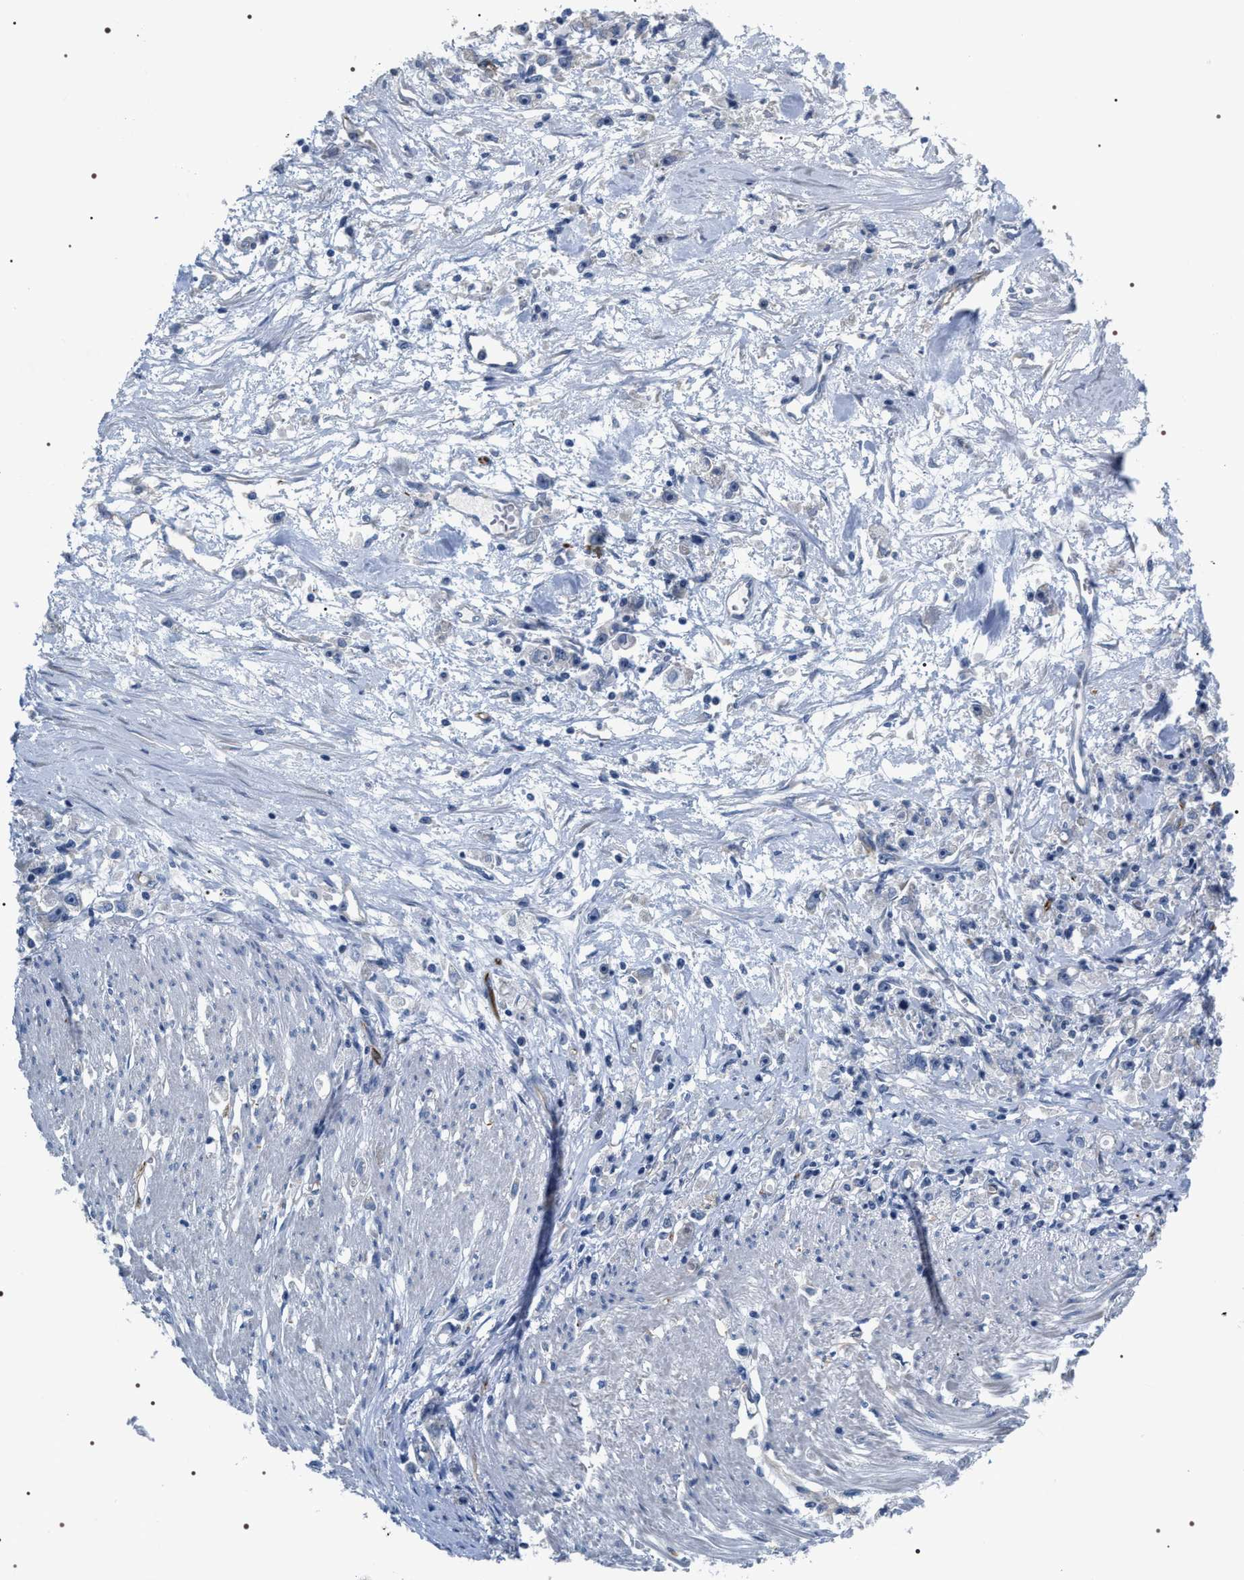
{"staining": {"intensity": "negative", "quantity": "none", "location": "none"}, "tissue": "stomach cancer", "cell_type": "Tumor cells", "image_type": "cancer", "snomed": [{"axis": "morphology", "description": "Adenocarcinoma, NOS"}, {"axis": "topography", "description": "Stomach"}], "caption": "High power microscopy micrograph of an IHC micrograph of adenocarcinoma (stomach), revealing no significant staining in tumor cells. The staining is performed using DAB brown chromogen with nuclei counter-stained in using hematoxylin.", "gene": "PKD1L1", "patient": {"sex": "female", "age": 59}}